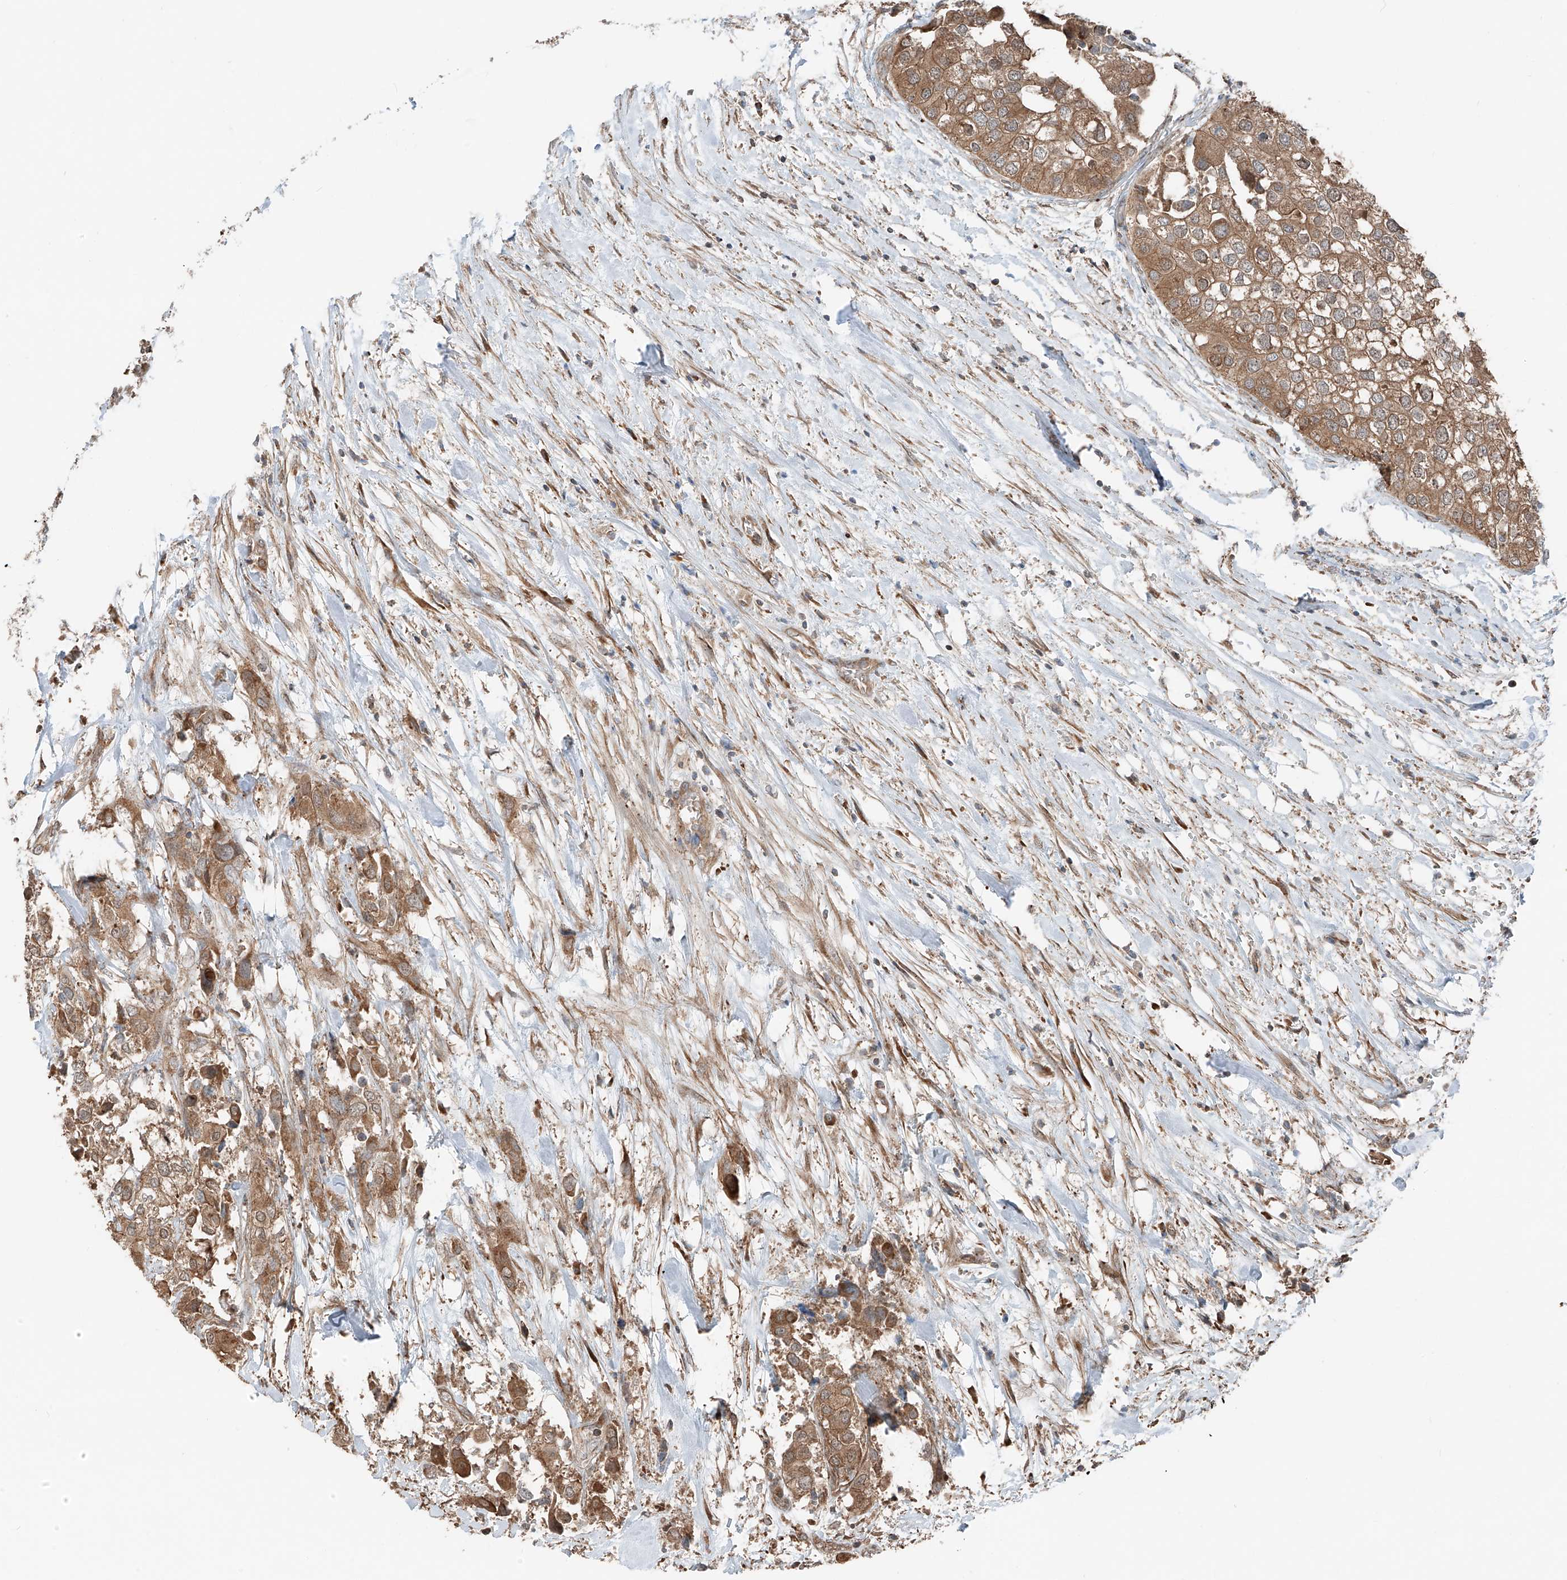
{"staining": {"intensity": "moderate", "quantity": ">75%", "location": "cytoplasmic/membranous"}, "tissue": "urothelial cancer", "cell_type": "Tumor cells", "image_type": "cancer", "snomed": [{"axis": "morphology", "description": "Urothelial carcinoma, High grade"}, {"axis": "topography", "description": "Urinary bladder"}], "caption": "The immunohistochemical stain shows moderate cytoplasmic/membranous staining in tumor cells of urothelial cancer tissue.", "gene": "CEP162", "patient": {"sex": "male", "age": 64}}